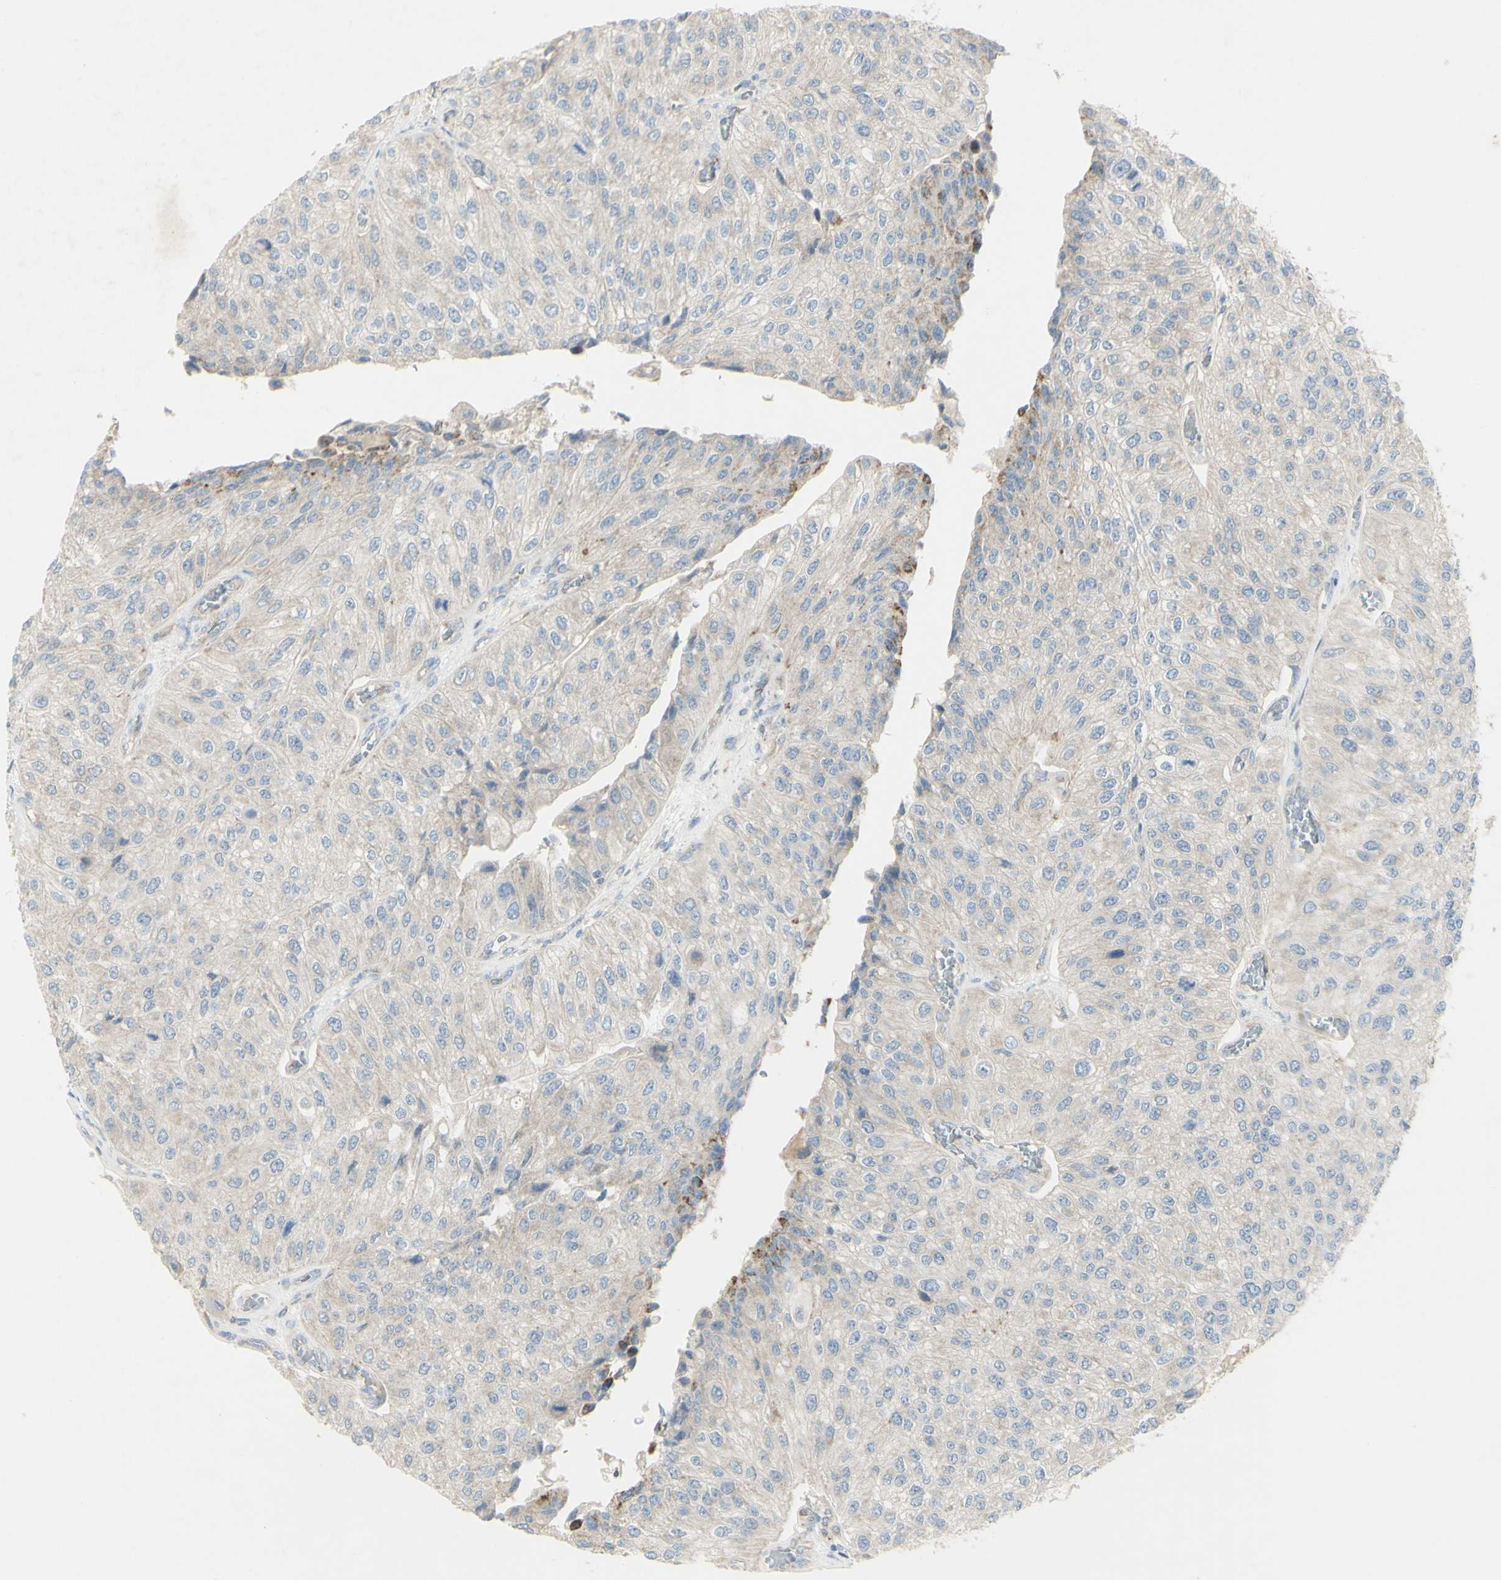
{"staining": {"intensity": "weak", "quantity": "<25%", "location": "cytoplasmic/membranous"}, "tissue": "urothelial cancer", "cell_type": "Tumor cells", "image_type": "cancer", "snomed": [{"axis": "morphology", "description": "Urothelial carcinoma, High grade"}, {"axis": "topography", "description": "Kidney"}, {"axis": "topography", "description": "Urinary bladder"}], "caption": "Tumor cells show no significant protein expression in high-grade urothelial carcinoma.", "gene": "CNTNAP1", "patient": {"sex": "male", "age": 77}}